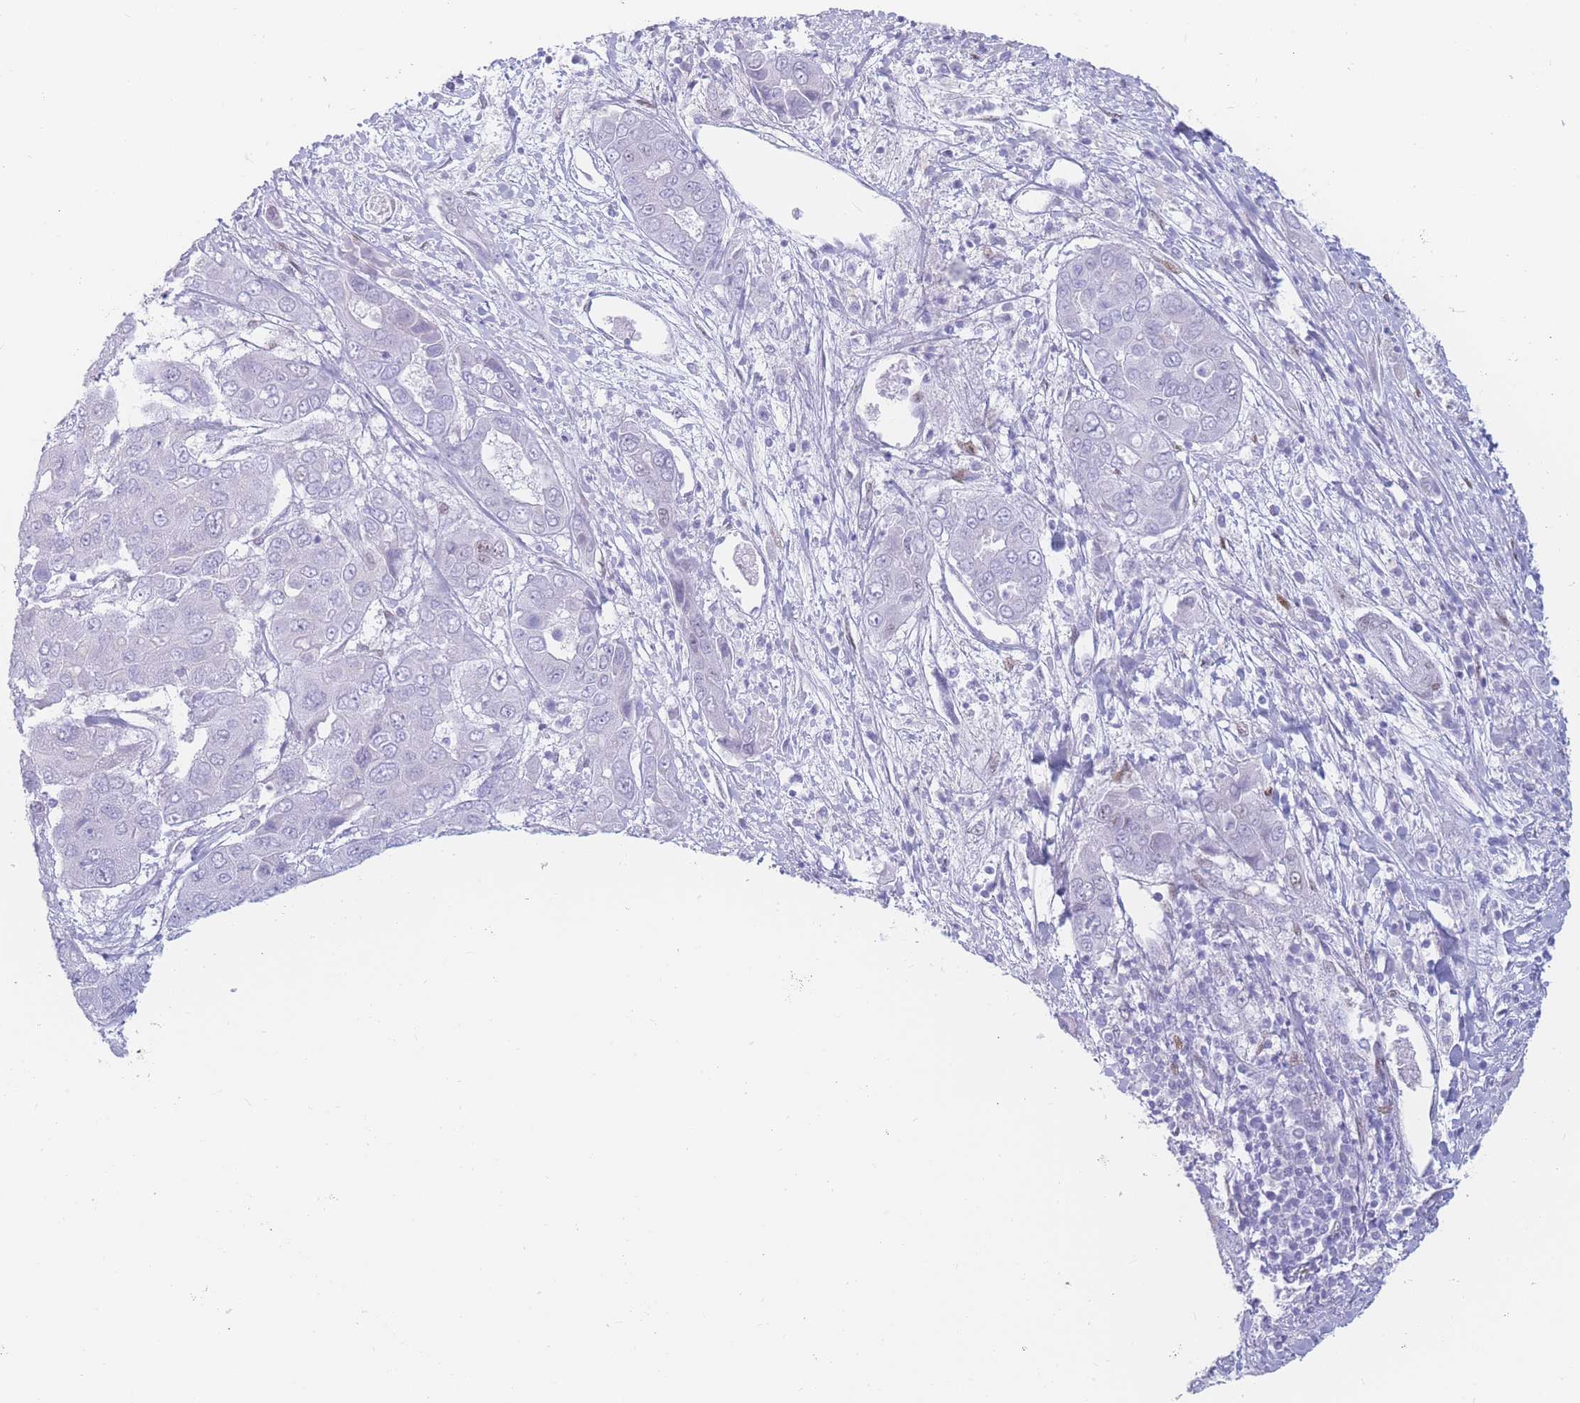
{"staining": {"intensity": "negative", "quantity": "none", "location": "none"}, "tissue": "liver cancer", "cell_type": "Tumor cells", "image_type": "cancer", "snomed": [{"axis": "morphology", "description": "Cholangiocarcinoma"}, {"axis": "topography", "description": "Liver"}], "caption": "Tumor cells show no significant protein staining in liver cancer.", "gene": "PSMB5", "patient": {"sex": "male", "age": 67}}